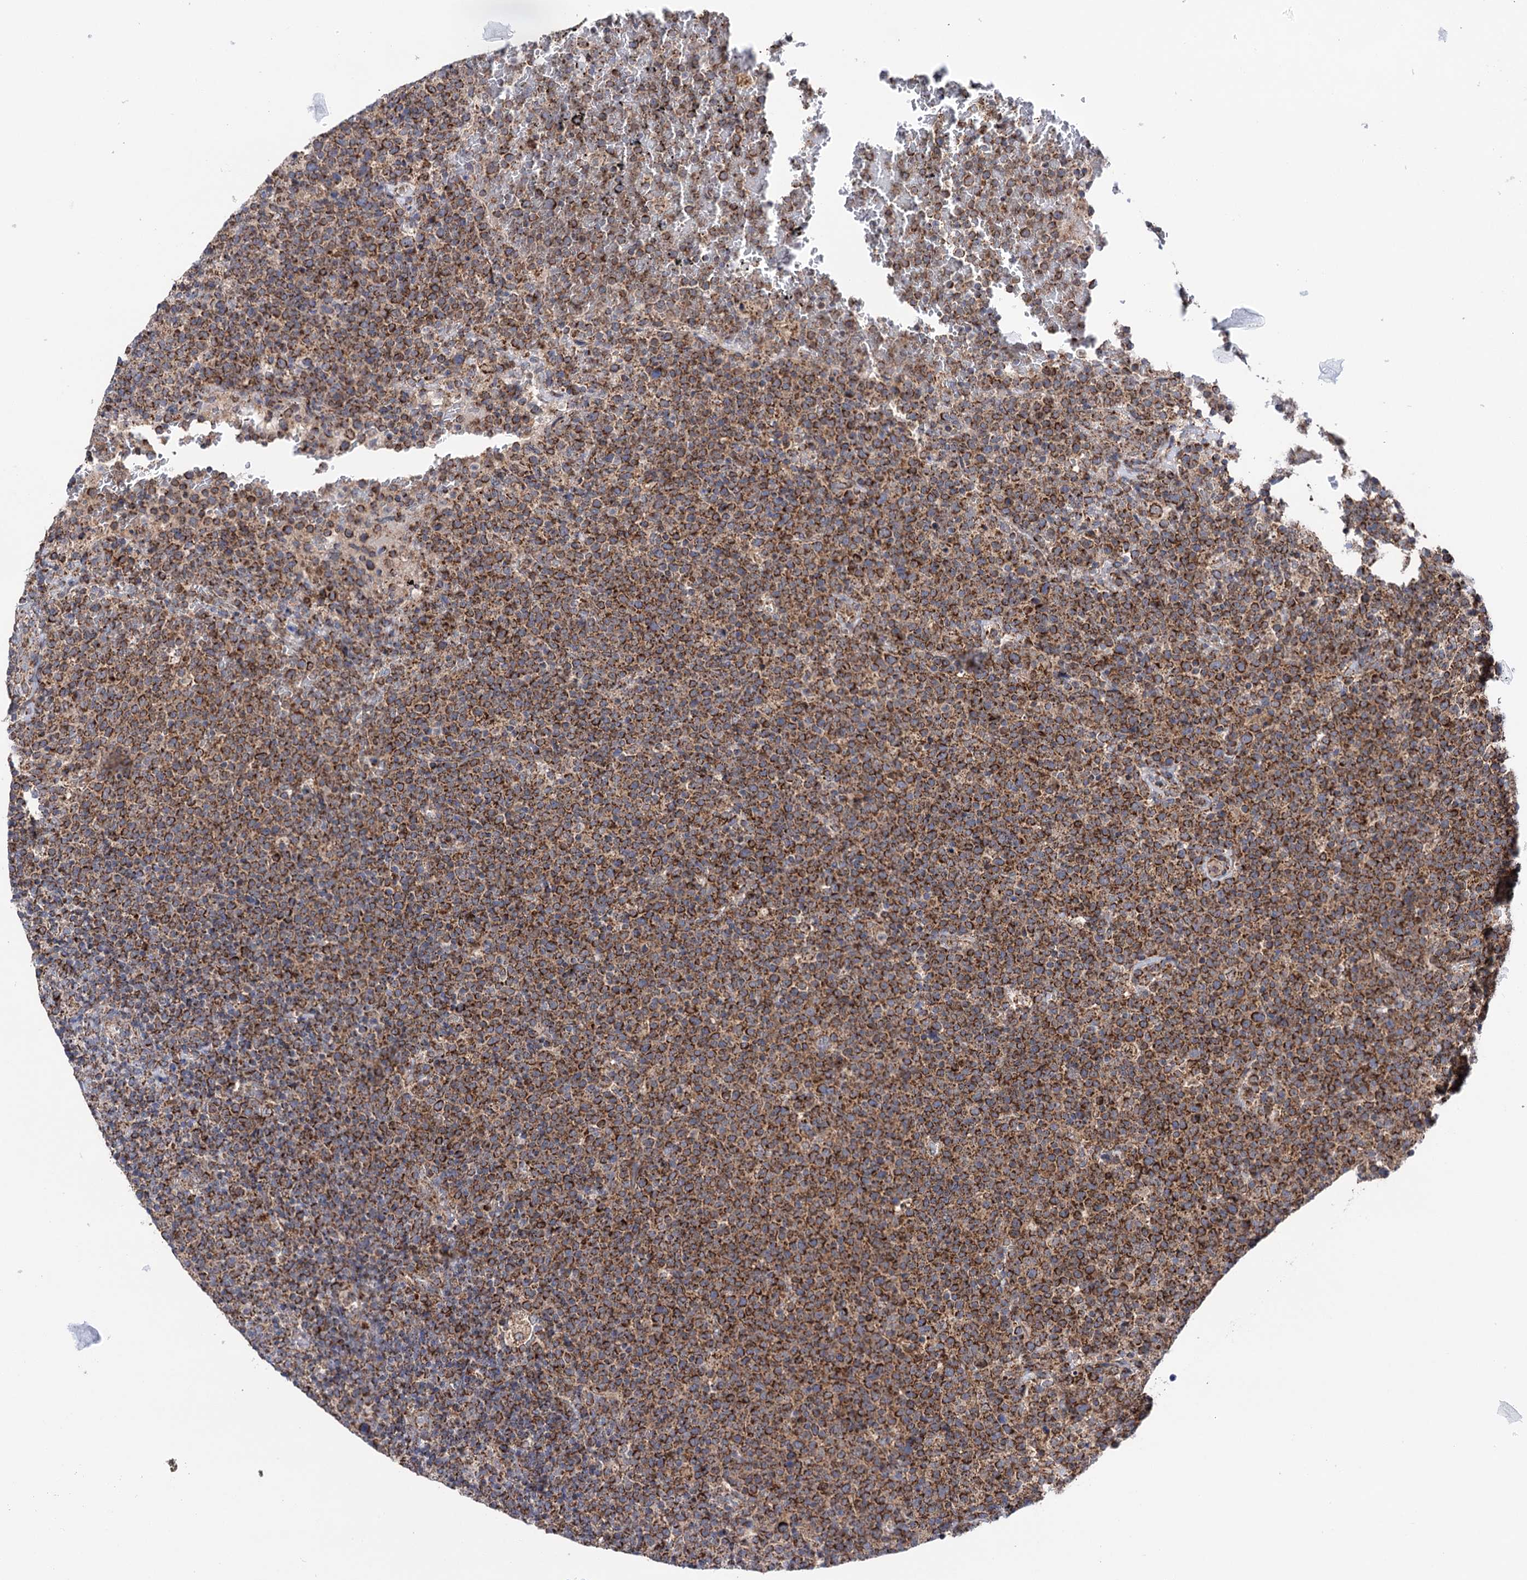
{"staining": {"intensity": "strong", "quantity": ">75%", "location": "cytoplasmic/membranous"}, "tissue": "lymphoma", "cell_type": "Tumor cells", "image_type": "cancer", "snomed": [{"axis": "morphology", "description": "Malignant lymphoma, non-Hodgkin's type, High grade"}, {"axis": "topography", "description": "Lymph node"}], "caption": "The immunohistochemical stain labels strong cytoplasmic/membranous positivity in tumor cells of malignant lymphoma, non-Hodgkin's type (high-grade) tissue.", "gene": "SUCLA2", "patient": {"sex": "male", "age": 61}}